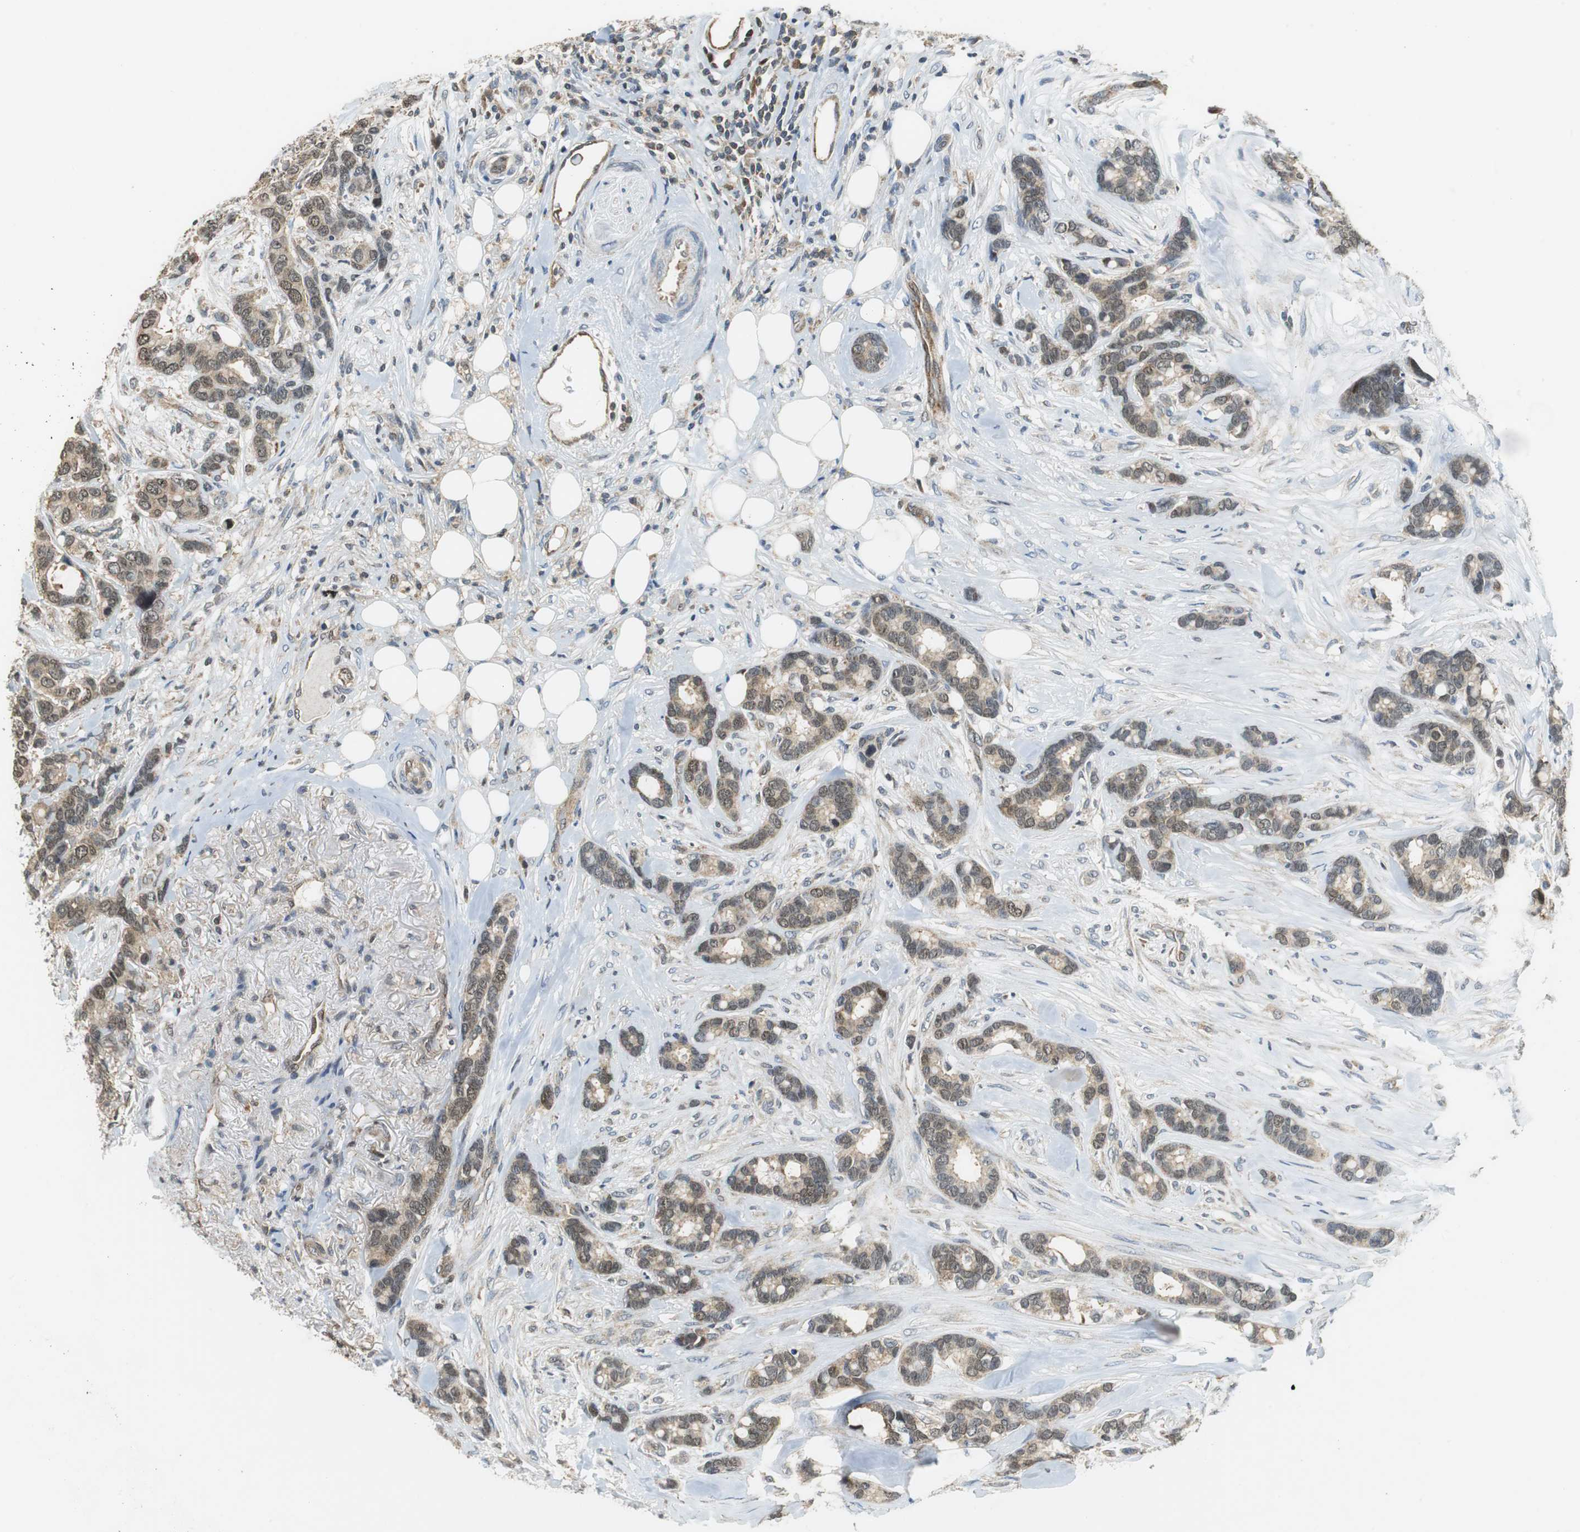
{"staining": {"intensity": "weak", "quantity": ">75%", "location": "cytoplasmic/membranous"}, "tissue": "breast cancer", "cell_type": "Tumor cells", "image_type": "cancer", "snomed": [{"axis": "morphology", "description": "Duct carcinoma"}, {"axis": "topography", "description": "Breast"}], "caption": "Immunohistochemistry photomicrograph of breast cancer stained for a protein (brown), which demonstrates low levels of weak cytoplasmic/membranous expression in approximately >75% of tumor cells.", "gene": "GSDMD", "patient": {"sex": "female", "age": 87}}